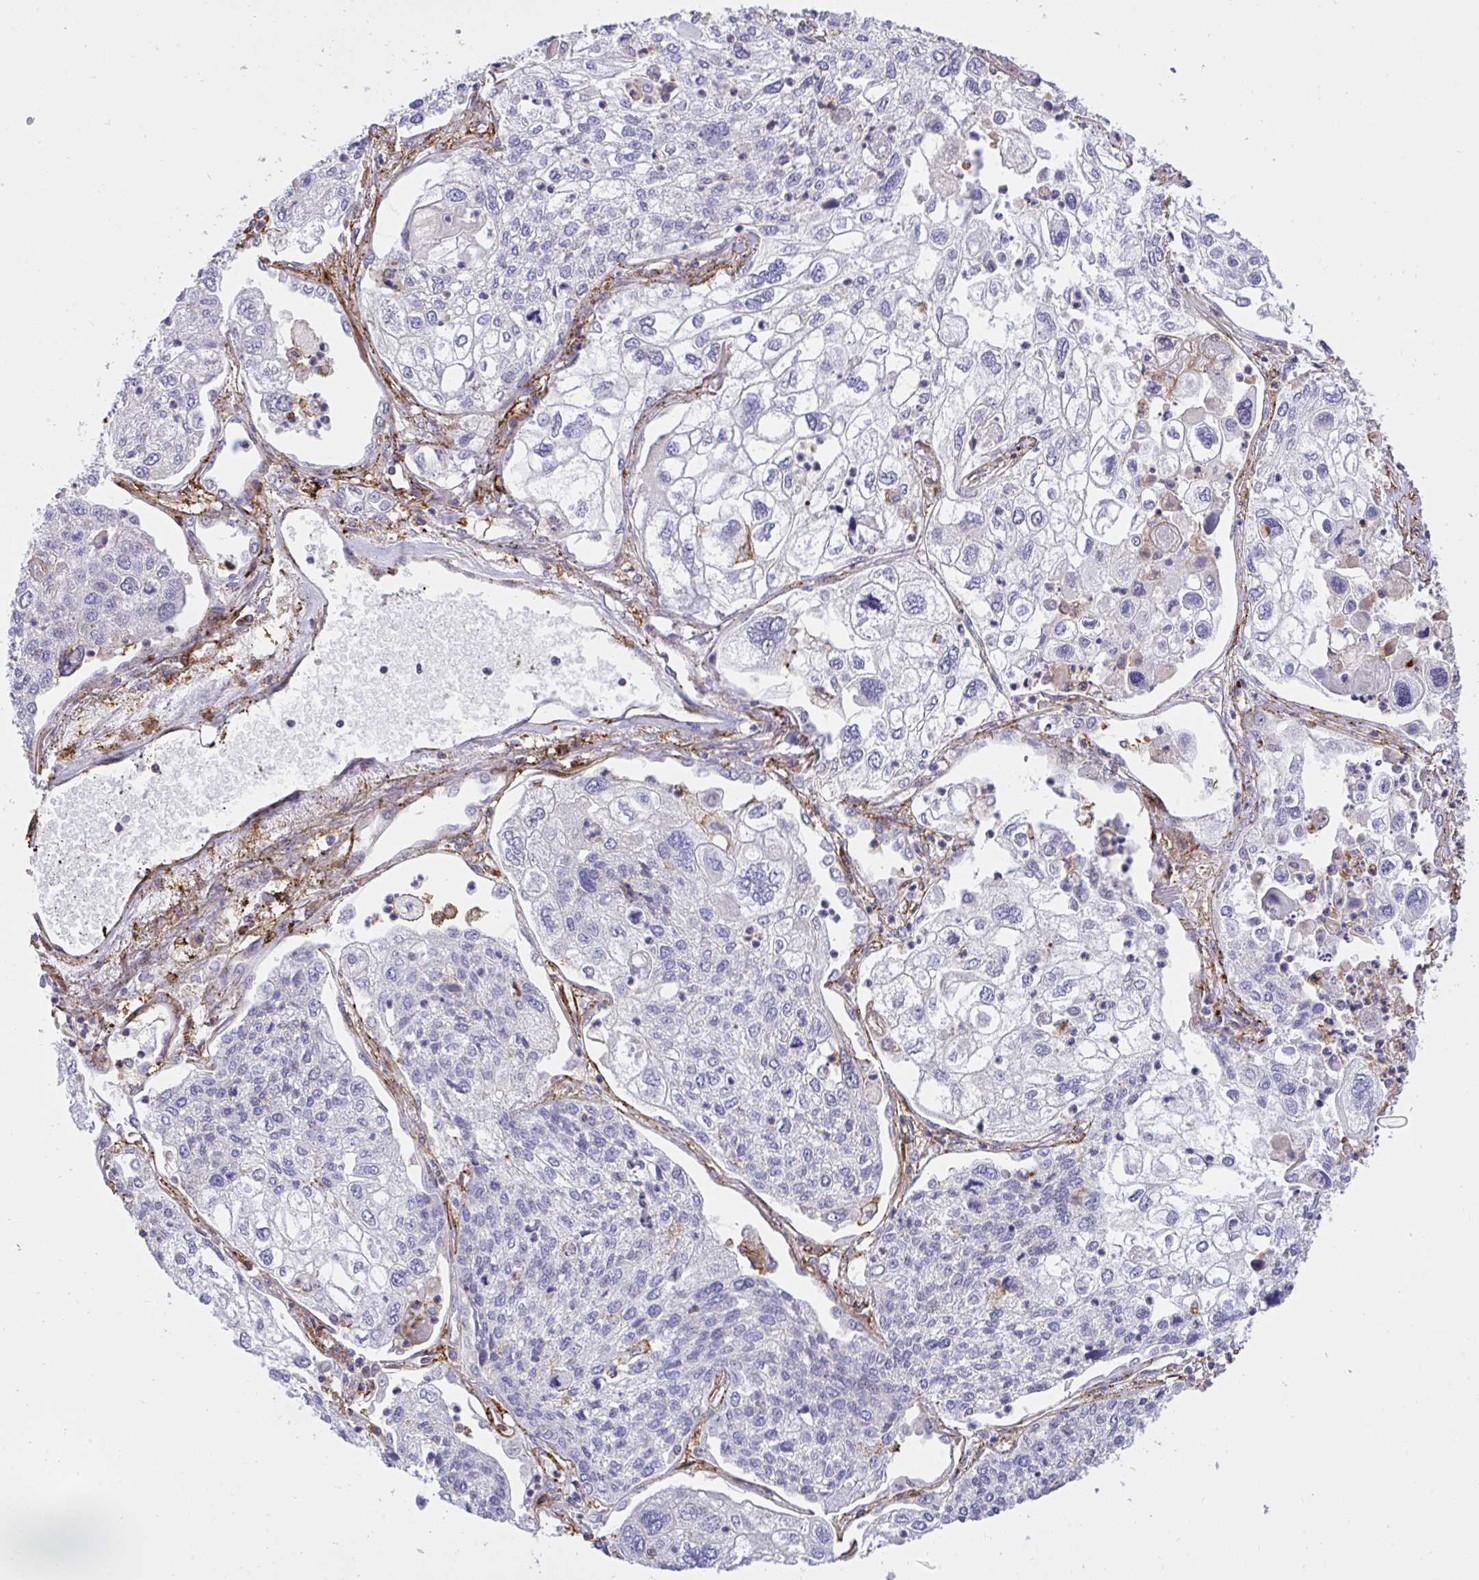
{"staining": {"intensity": "negative", "quantity": "none", "location": "none"}, "tissue": "lung cancer", "cell_type": "Tumor cells", "image_type": "cancer", "snomed": [{"axis": "morphology", "description": "Squamous cell carcinoma, NOS"}, {"axis": "topography", "description": "Lung"}], "caption": "Tumor cells show no significant protein positivity in lung cancer. (Immunohistochemistry, brightfield microscopy, high magnification).", "gene": "ERI1", "patient": {"sex": "male", "age": 74}}